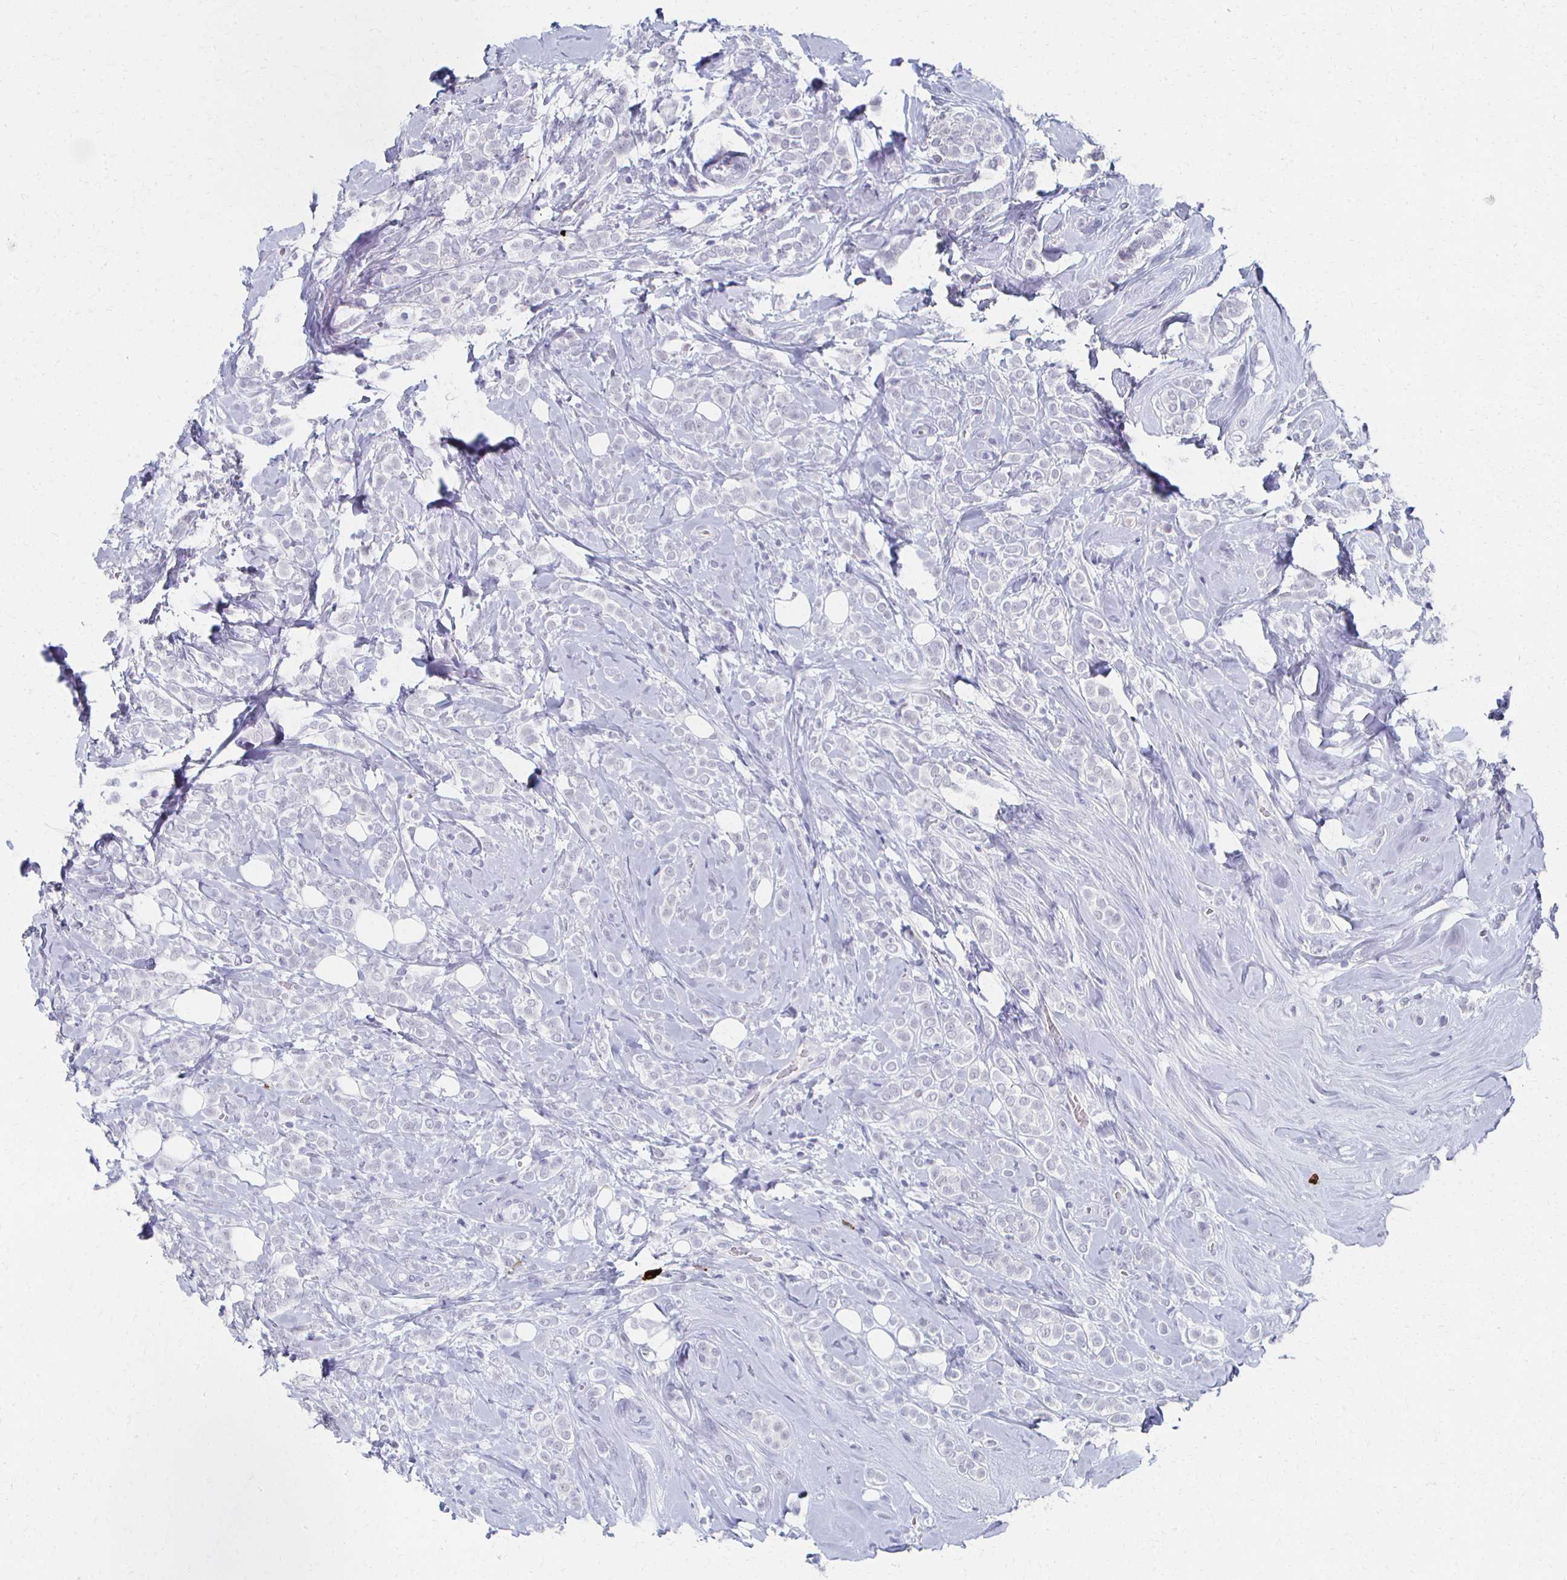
{"staining": {"intensity": "negative", "quantity": "none", "location": "none"}, "tissue": "breast cancer", "cell_type": "Tumor cells", "image_type": "cancer", "snomed": [{"axis": "morphology", "description": "Lobular carcinoma"}, {"axis": "topography", "description": "Breast"}], "caption": "Tumor cells show no significant protein positivity in breast cancer (lobular carcinoma).", "gene": "CXCR2", "patient": {"sex": "female", "age": 49}}